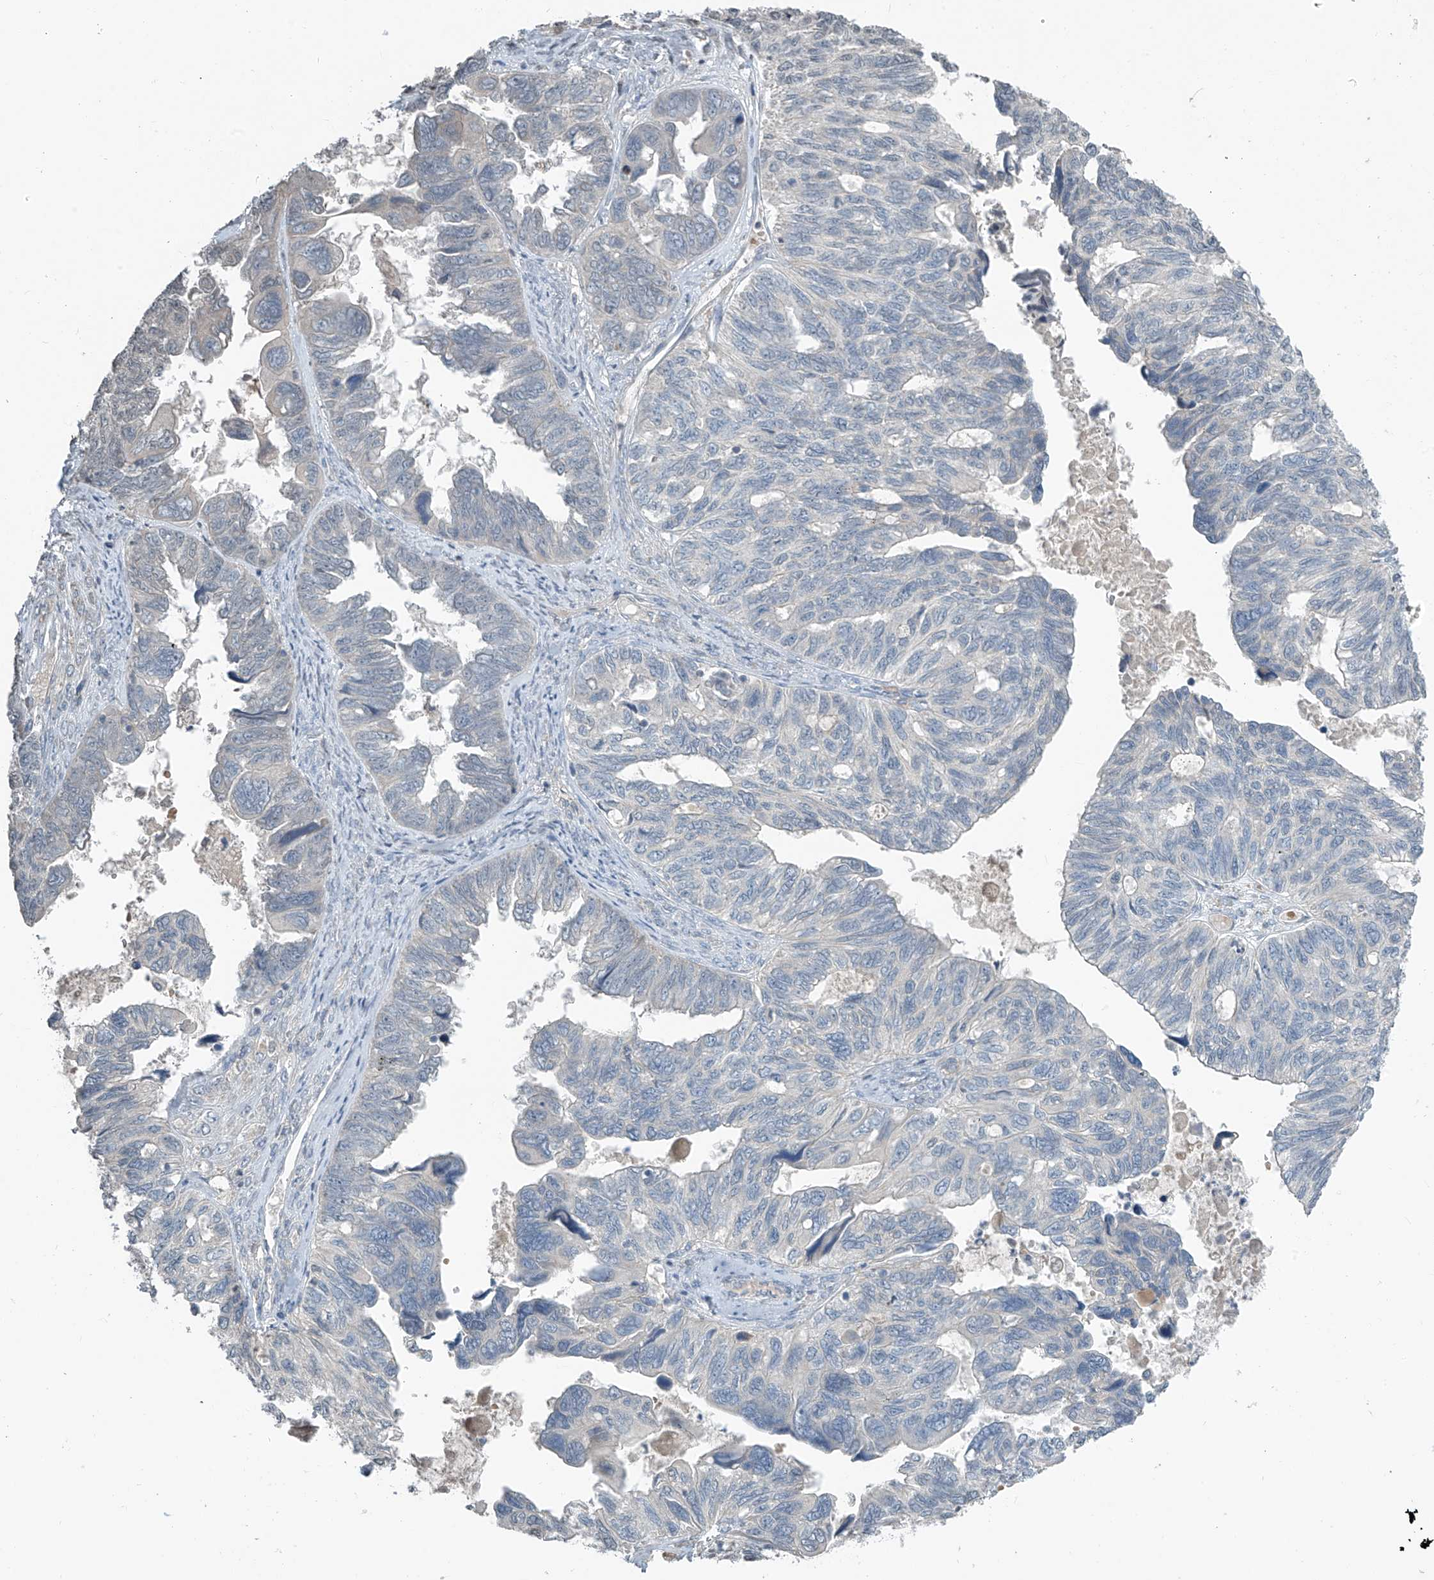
{"staining": {"intensity": "negative", "quantity": "none", "location": "none"}, "tissue": "ovarian cancer", "cell_type": "Tumor cells", "image_type": "cancer", "snomed": [{"axis": "morphology", "description": "Cystadenocarcinoma, serous, NOS"}, {"axis": "topography", "description": "Ovary"}], "caption": "Protein analysis of ovarian cancer (serous cystadenocarcinoma) reveals no significant expression in tumor cells.", "gene": "HOXA11", "patient": {"sex": "female", "age": 79}}